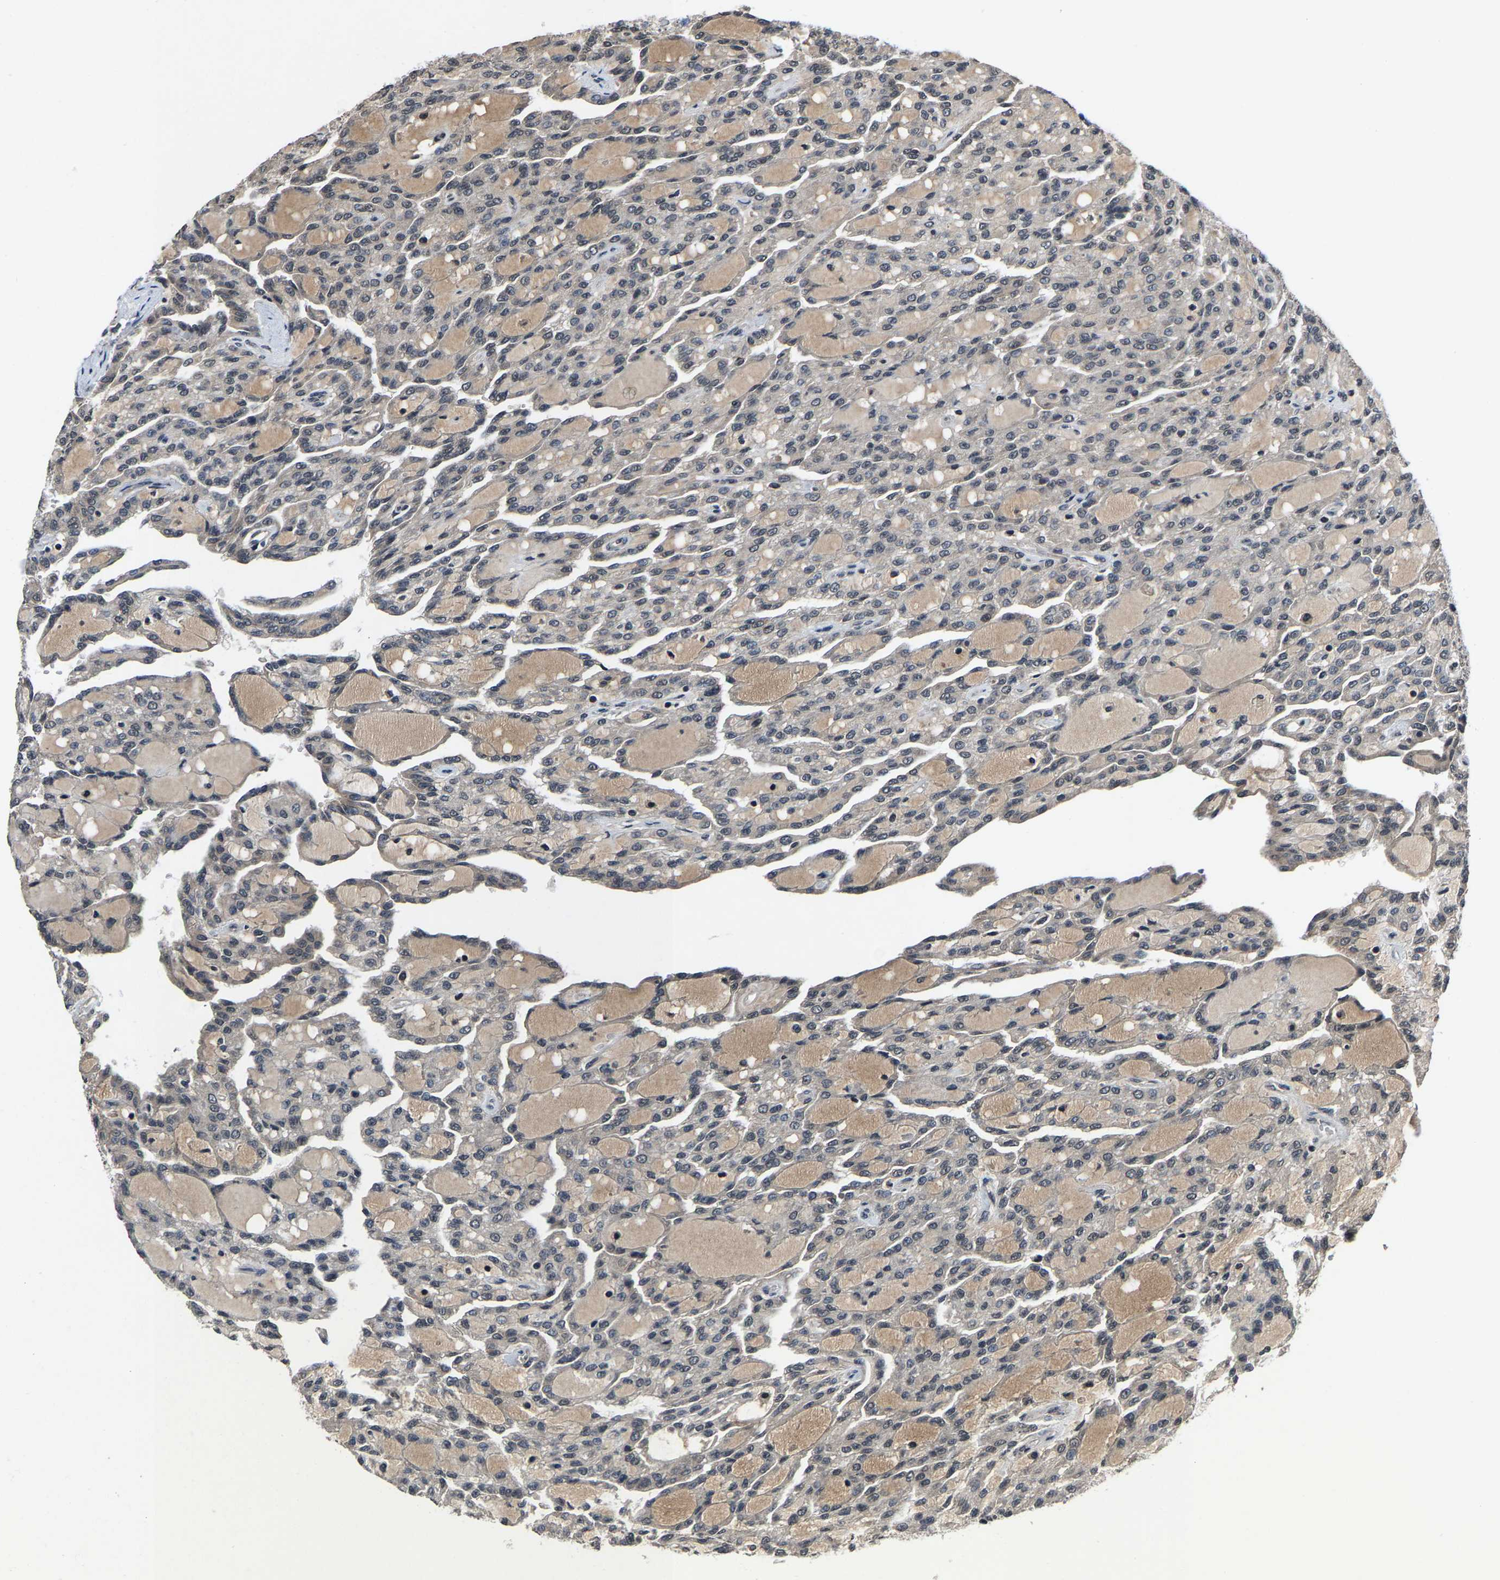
{"staining": {"intensity": "negative", "quantity": "none", "location": "none"}, "tissue": "renal cancer", "cell_type": "Tumor cells", "image_type": "cancer", "snomed": [{"axis": "morphology", "description": "Adenocarcinoma, NOS"}, {"axis": "topography", "description": "Kidney"}], "caption": "An image of renal cancer stained for a protein demonstrates no brown staining in tumor cells.", "gene": "HUWE1", "patient": {"sex": "male", "age": 63}}